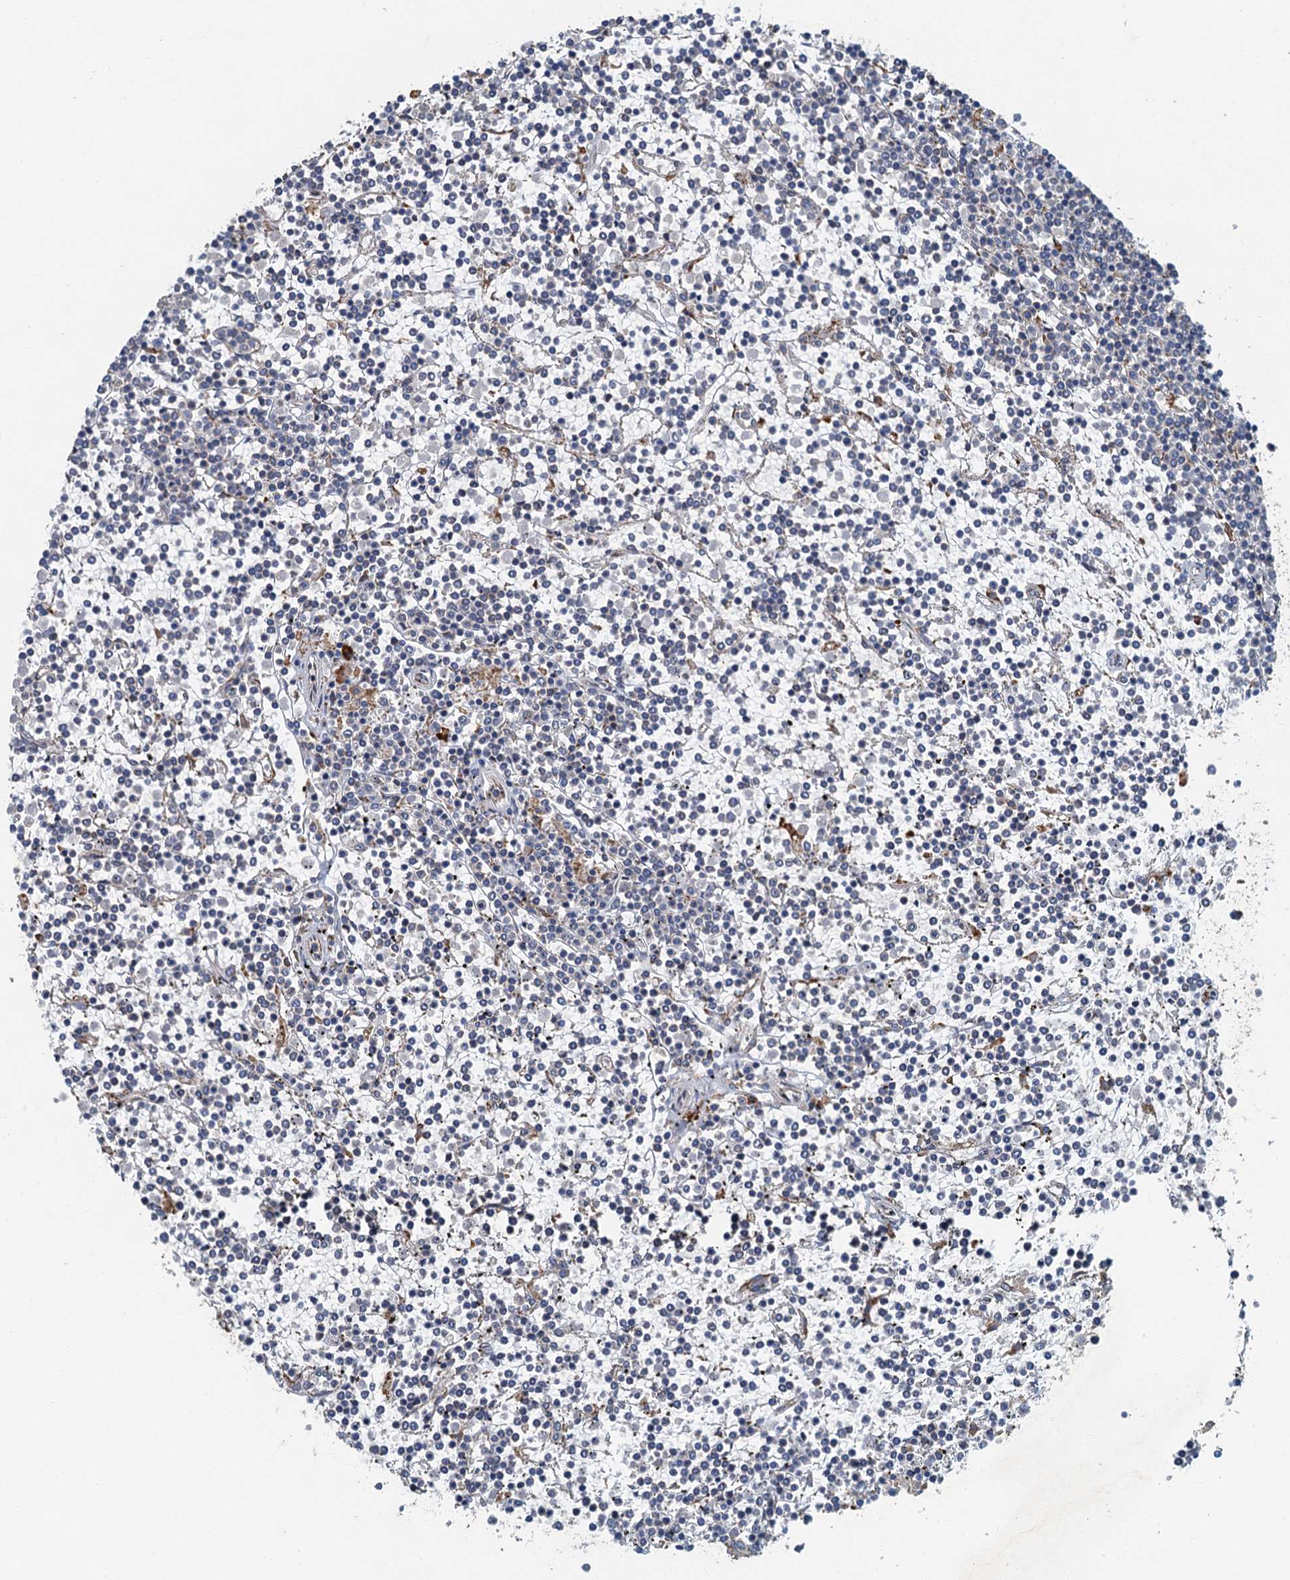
{"staining": {"intensity": "negative", "quantity": "none", "location": "none"}, "tissue": "lymphoma", "cell_type": "Tumor cells", "image_type": "cancer", "snomed": [{"axis": "morphology", "description": "Malignant lymphoma, non-Hodgkin's type, Low grade"}, {"axis": "topography", "description": "Spleen"}], "caption": "IHC histopathology image of low-grade malignant lymphoma, non-Hodgkin's type stained for a protein (brown), which reveals no expression in tumor cells.", "gene": "SPDYC", "patient": {"sex": "female", "age": 19}}